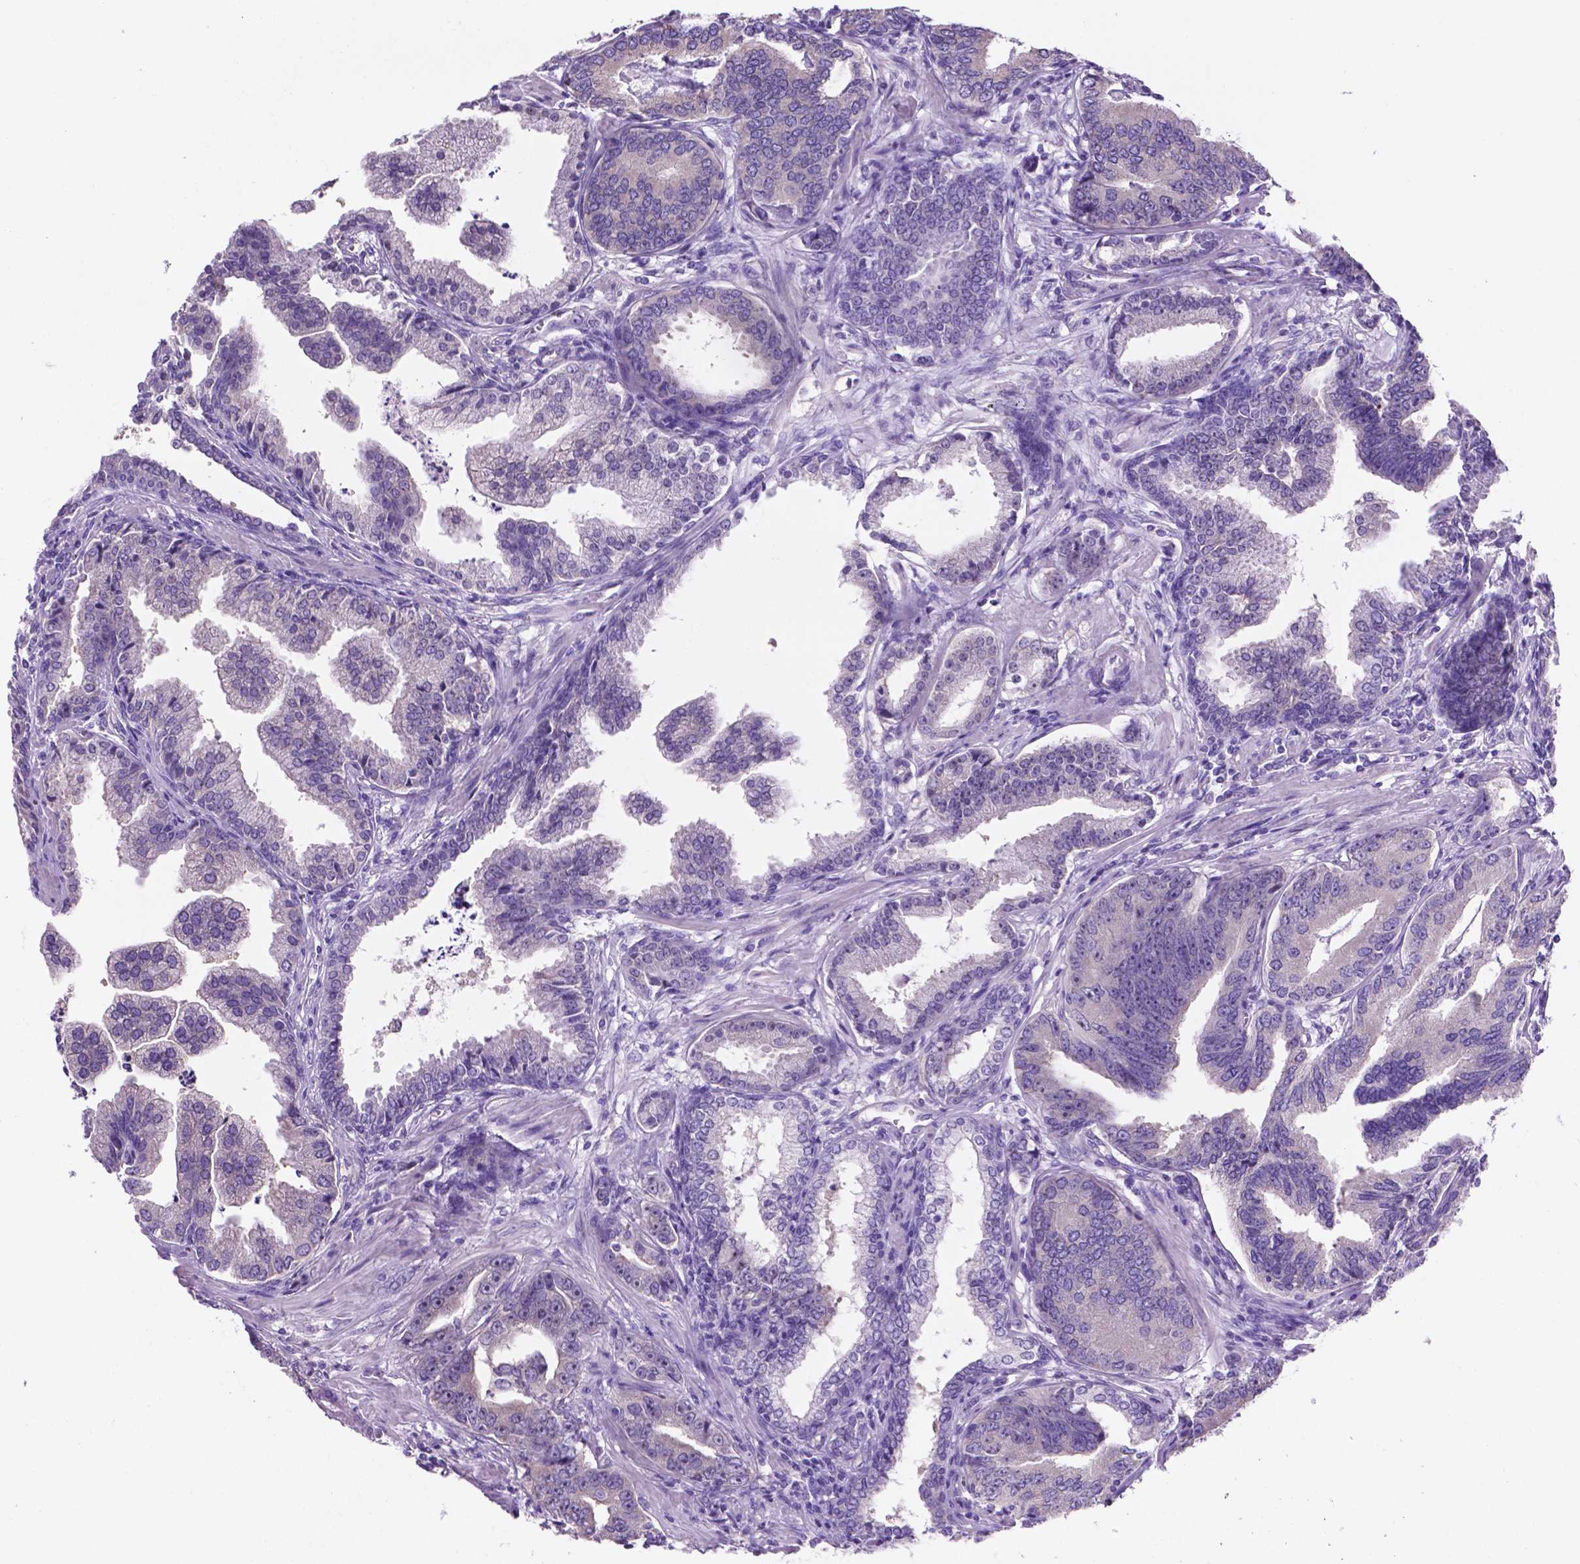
{"staining": {"intensity": "negative", "quantity": "none", "location": "none"}, "tissue": "prostate cancer", "cell_type": "Tumor cells", "image_type": "cancer", "snomed": [{"axis": "morphology", "description": "Adenocarcinoma, NOS"}, {"axis": "topography", "description": "Prostate"}], "caption": "There is no significant expression in tumor cells of adenocarcinoma (prostate).", "gene": "SPDYA", "patient": {"sex": "male", "age": 64}}